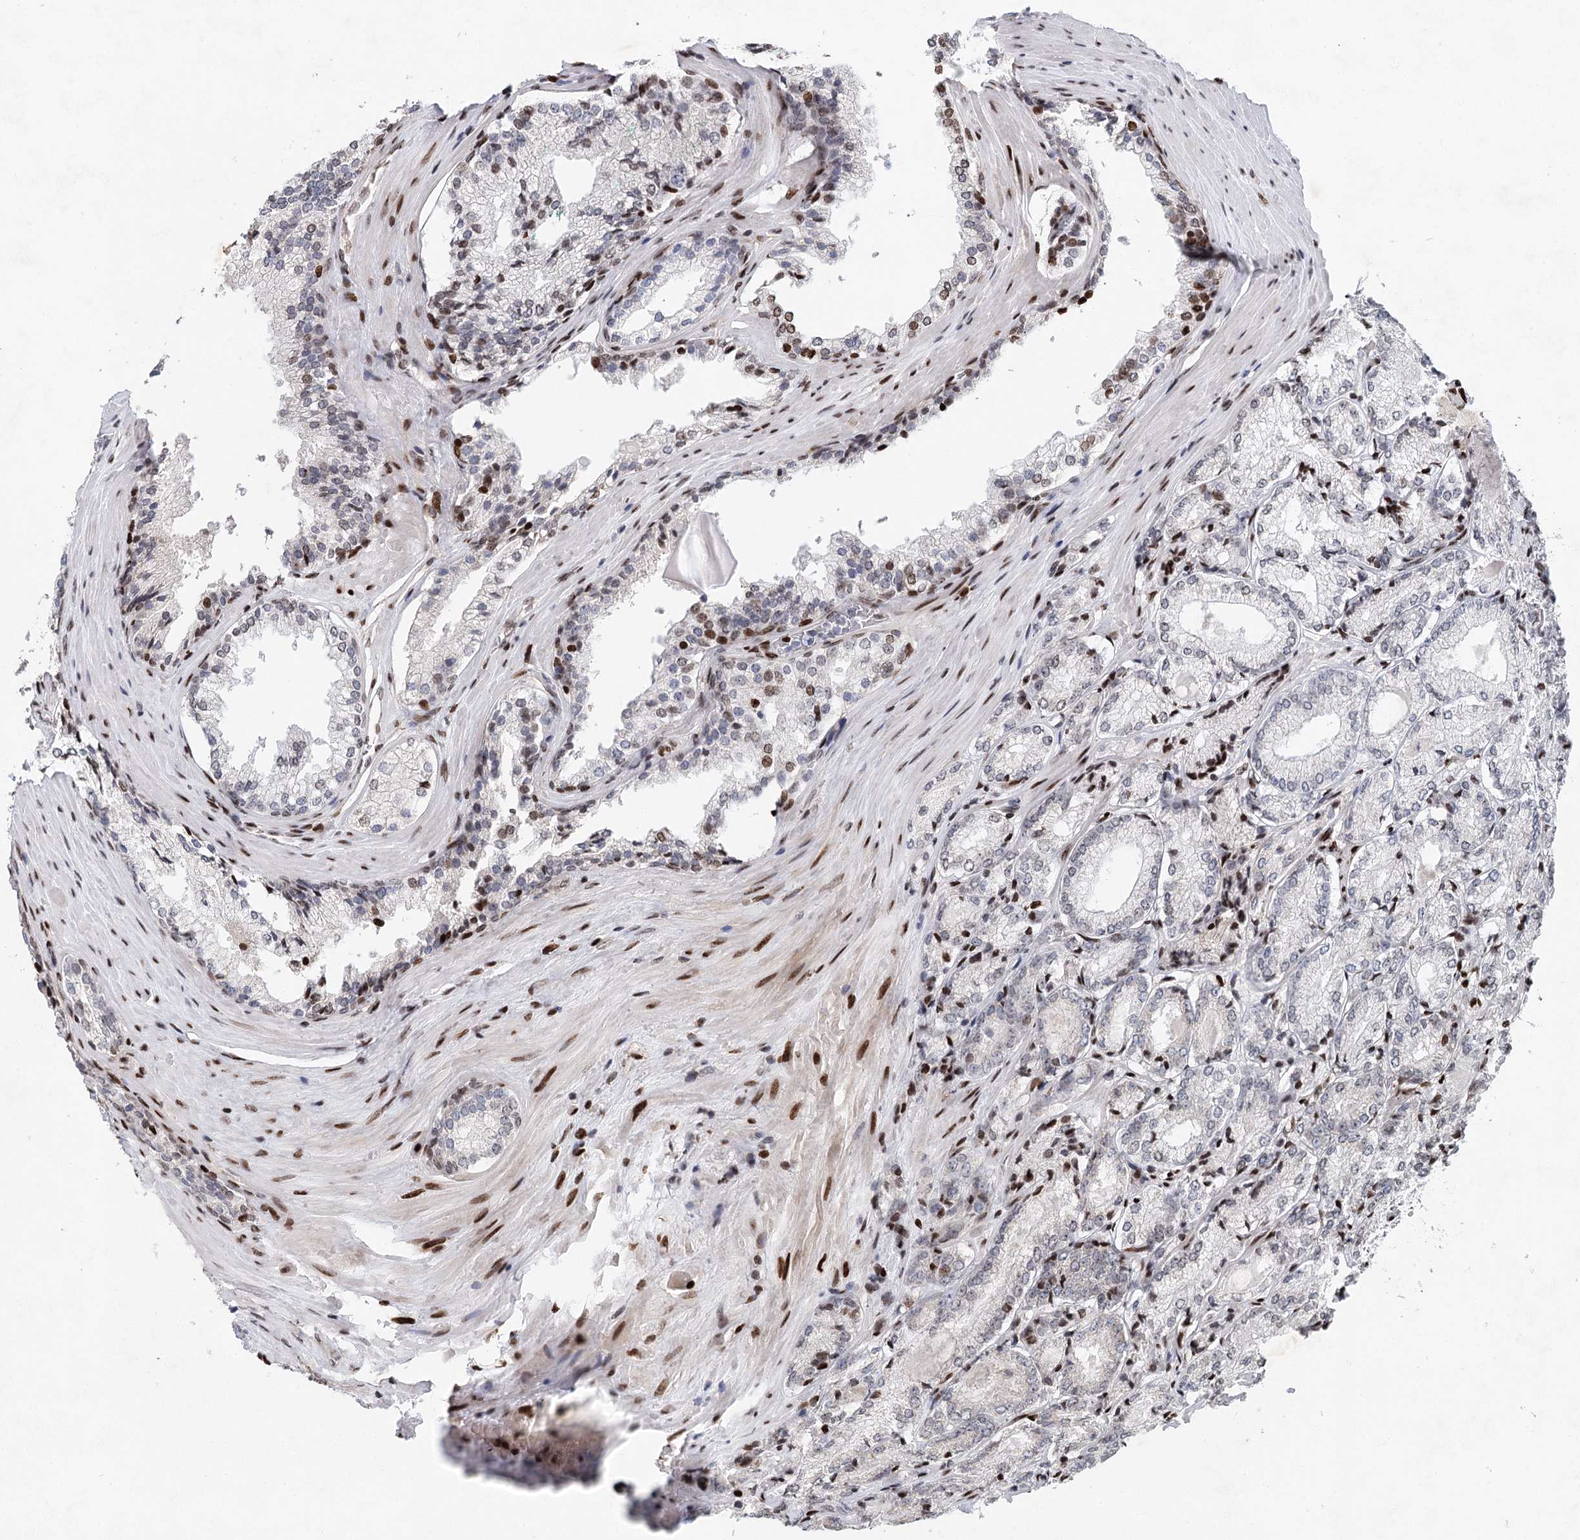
{"staining": {"intensity": "weak", "quantity": "<25%", "location": "nuclear"}, "tissue": "prostate cancer", "cell_type": "Tumor cells", "image_type": "cancer", "snomed": [{"axis": "morphology", "description": "Adenocarcinoma, Low grade"}, {"axis": "topography", "description": "Prostate"}], "caption": "IHC photomicrograph of prostate adenocarcinoma (low-grade) stained for a protein (brown), which reveals no staining in tumor cells.", "gene": "FRMD4A", "patient": {"sex": "male", "age": 74}}